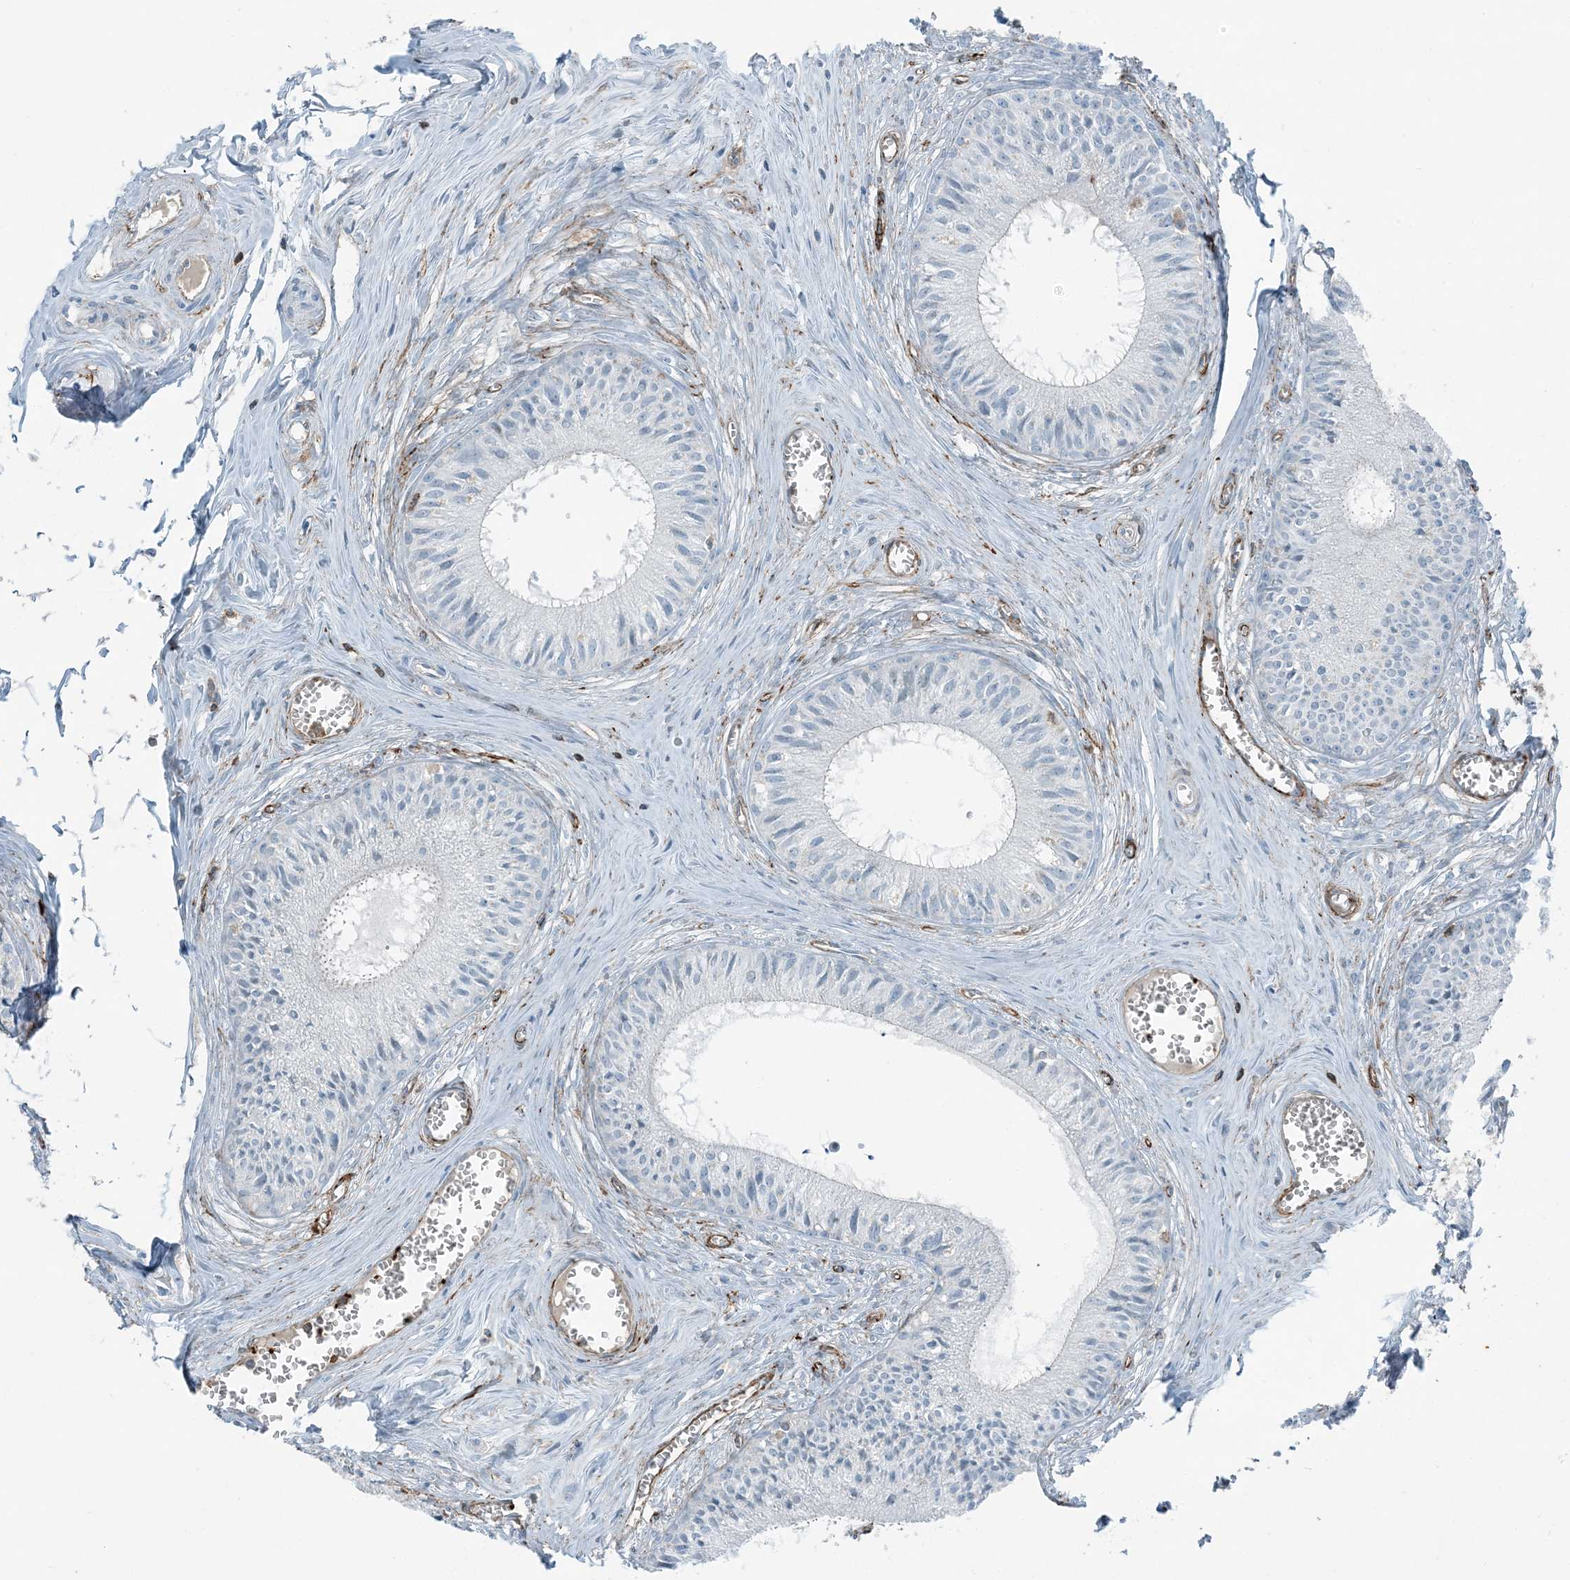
{"staining": {"intensity": "strong", "quantity": "25%-75%", "location": "cytoplasmic/membranous"}, "tissue": "epididymis", "cell_type": "Glandular cells", "image_type": "normal", "snomed": [{"axis": "morphology", "description": "Normal tissue, NOS"}, {"axis": "topography", "description": "Epididymis"}], "caption": "Protein staining displays strong cytoplasmic/membranous expression in about 25%-75% of glandular cells in benign epididymis. (DAB IHC, brown staining for protein, blue staining for nuclei).", "gene": "APOBEC3C", "patient": {"sex": "male", "age": 36}}